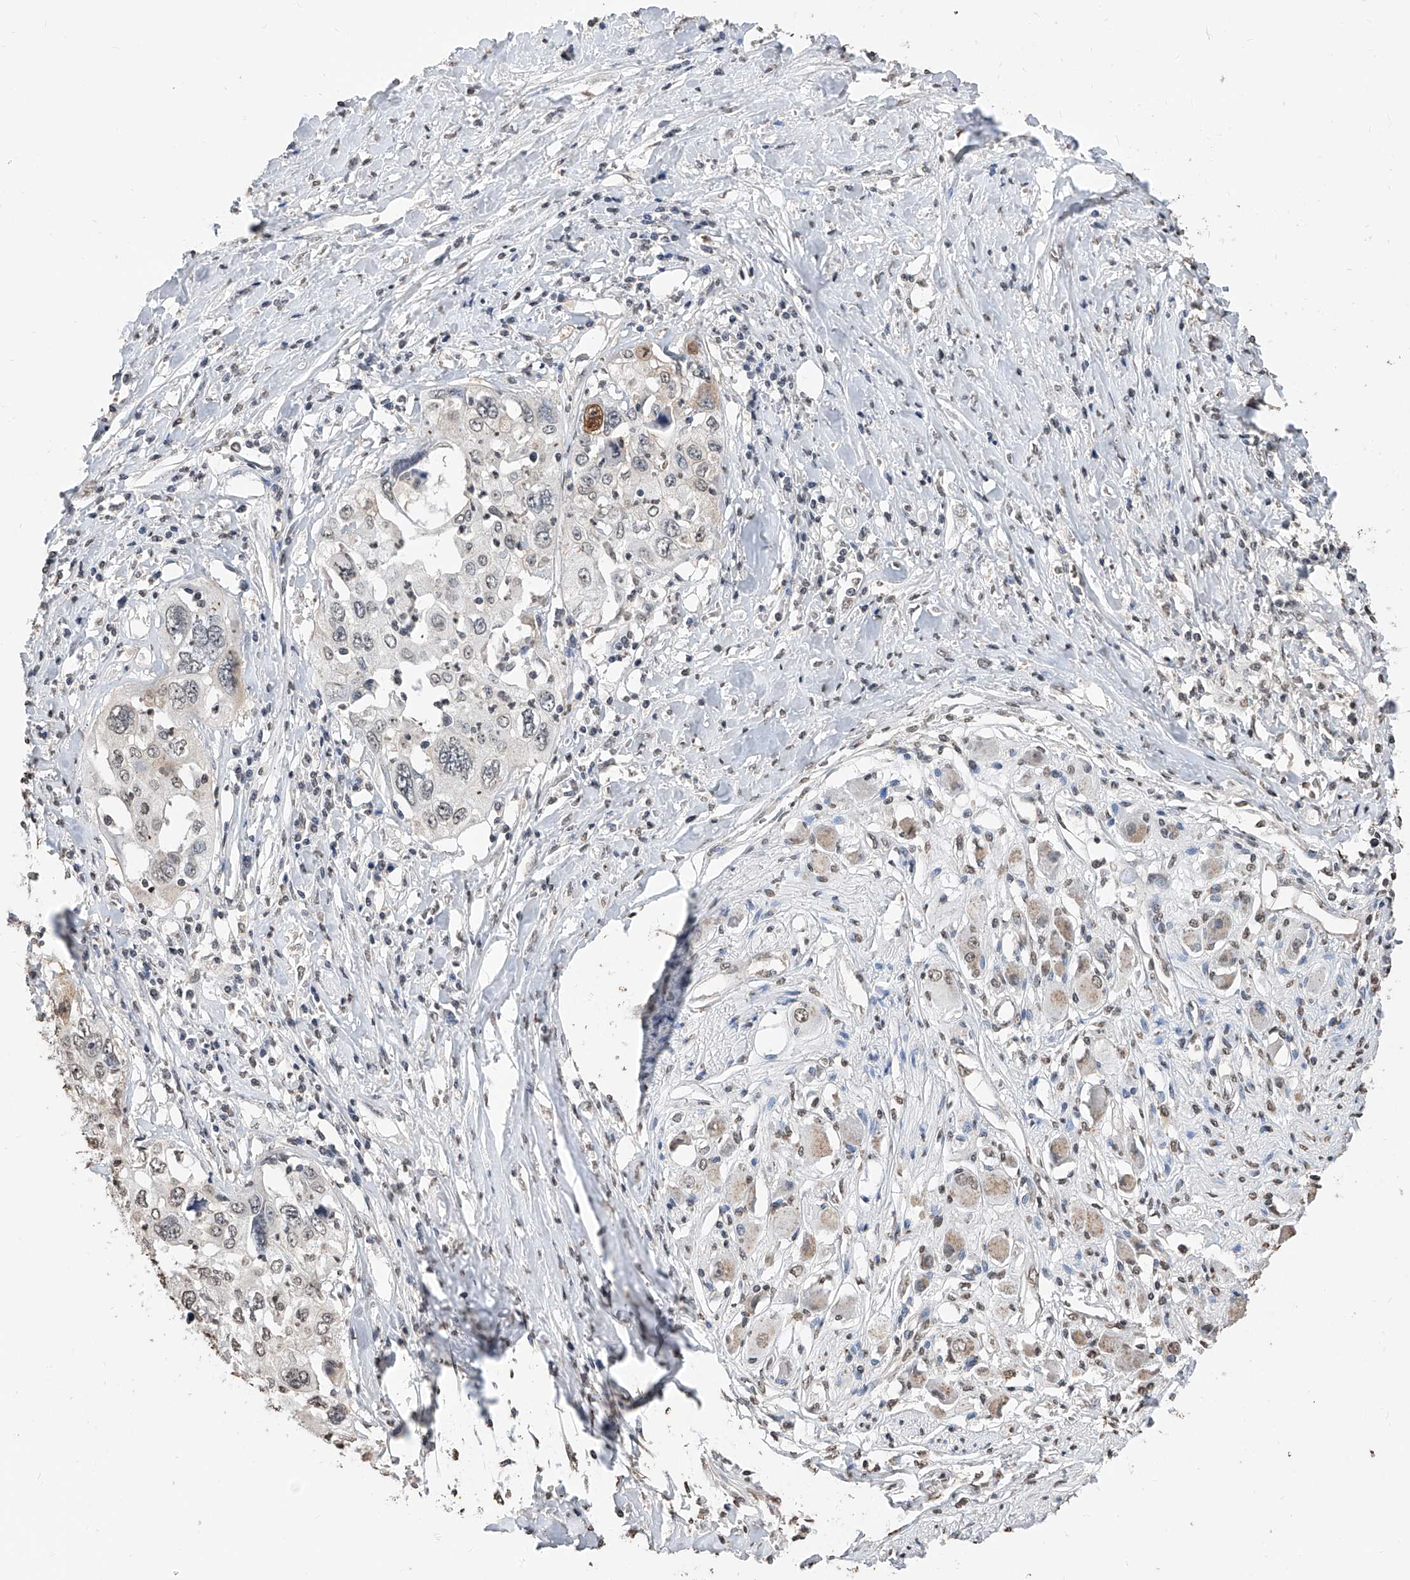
{"staining": {"intensity": "moderate", "quantity": "<25%", "location": "cytoplasmic/membranous,nuclear"}, "tissue": "cervical cancer", "cell_type": "Tumor cells", "image_type": "cancer", "snomed": [{"axis": "morphology", "description": "Squamous cell carcinoma, NOS"}, {"axis": "topography", "description": "Cervix"}], "caption": "Moderate cytoplasmic/membranous and nuclear expression is identified in about <25% of tumor cells in cervical cancer.", "gene": "RP9", "patient": {"sex": "female", "age": 31}}